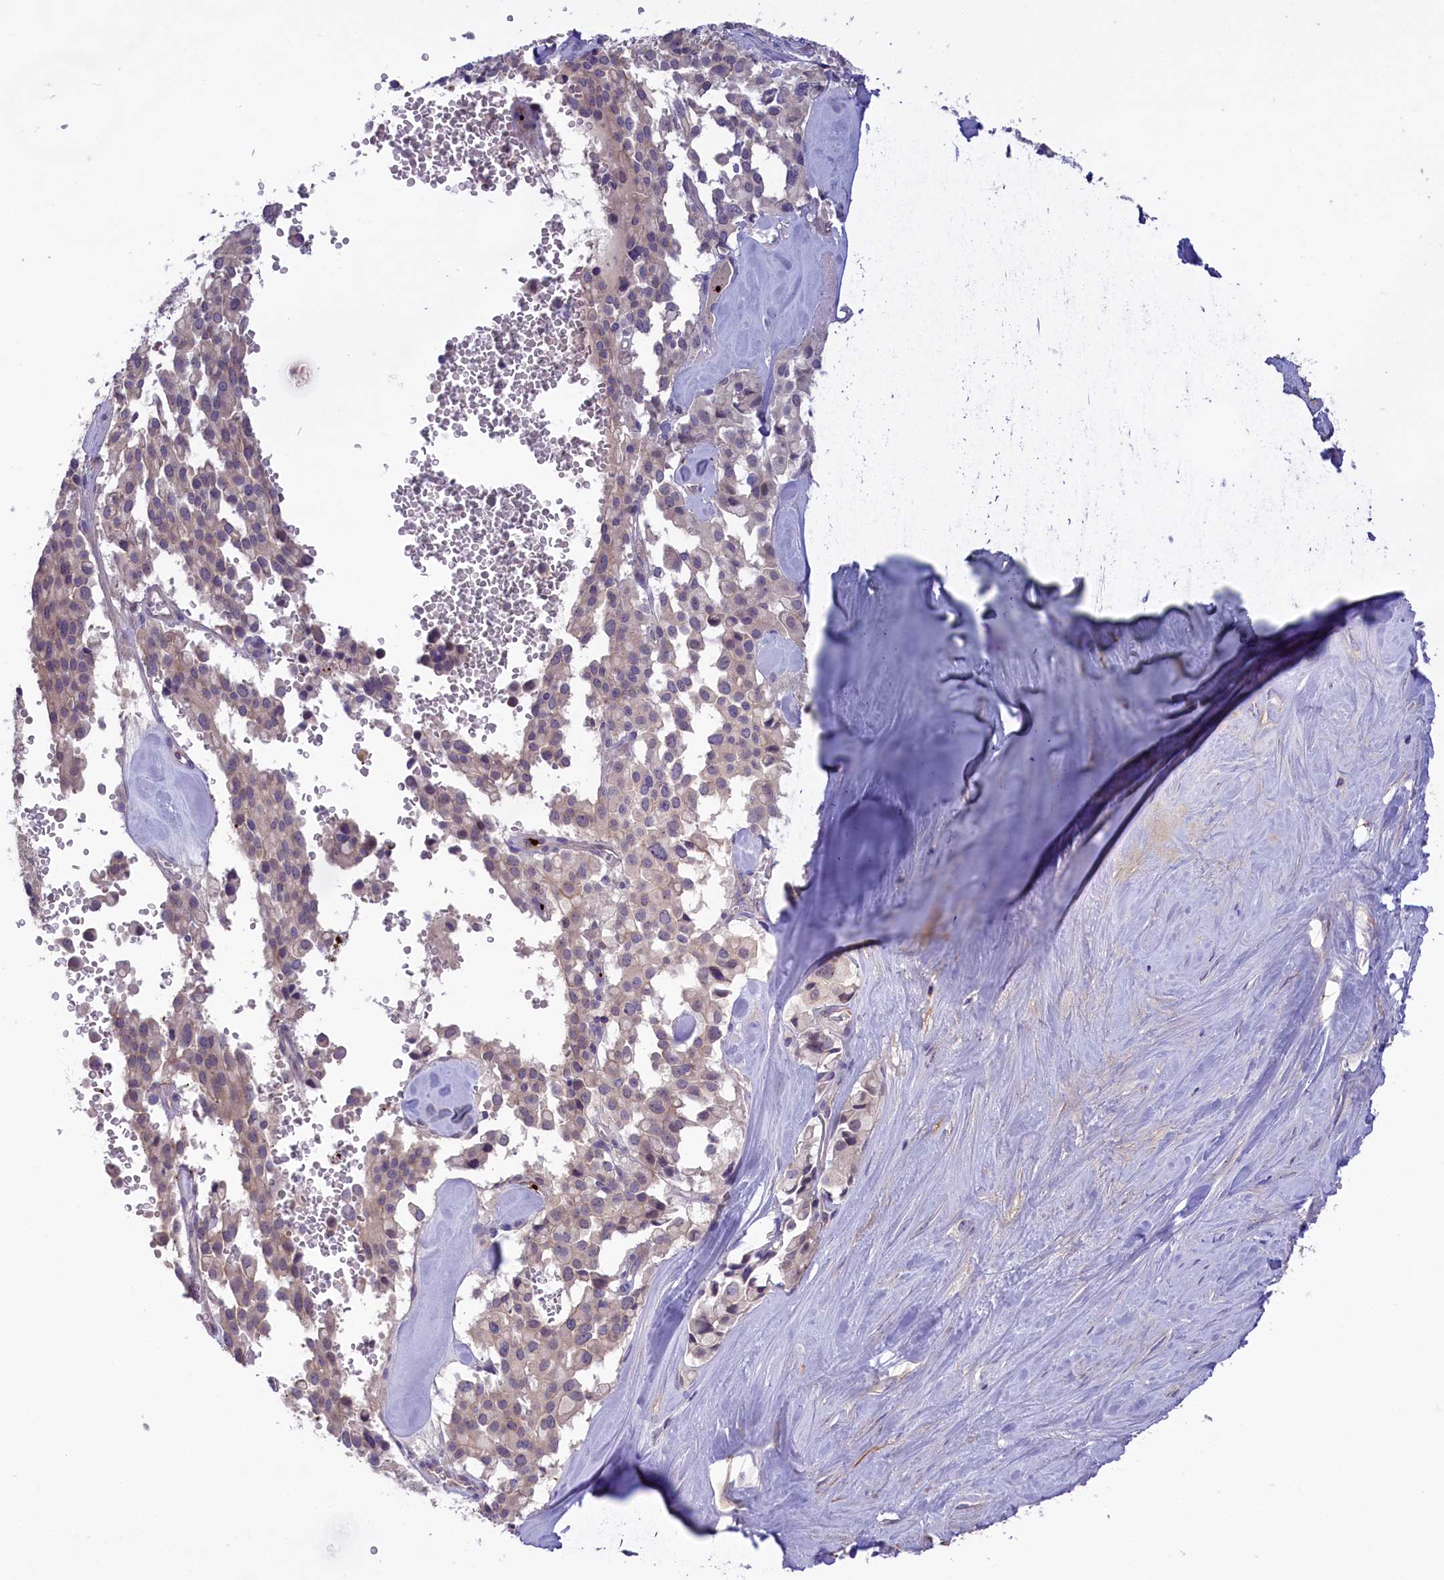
{"staining": {"intensity": "negative", "quantity": "none", "location": "none"}, "tissue": "pancreatic cancer", "cell_type": "Tumor cells", "image_type": "cancer", "snomed": [{"axis": "morphology", "description": "Adenocarcinoma, NOS"}, {"axis": "topography", "description": "Pancreas"}], "caption": "IHC of pancreatic cancer (adenocarcinoma) demonstrates no expression in tumor cells.", "gene": "HEATR3", "patient": {"sex": "male", "age": 65}}